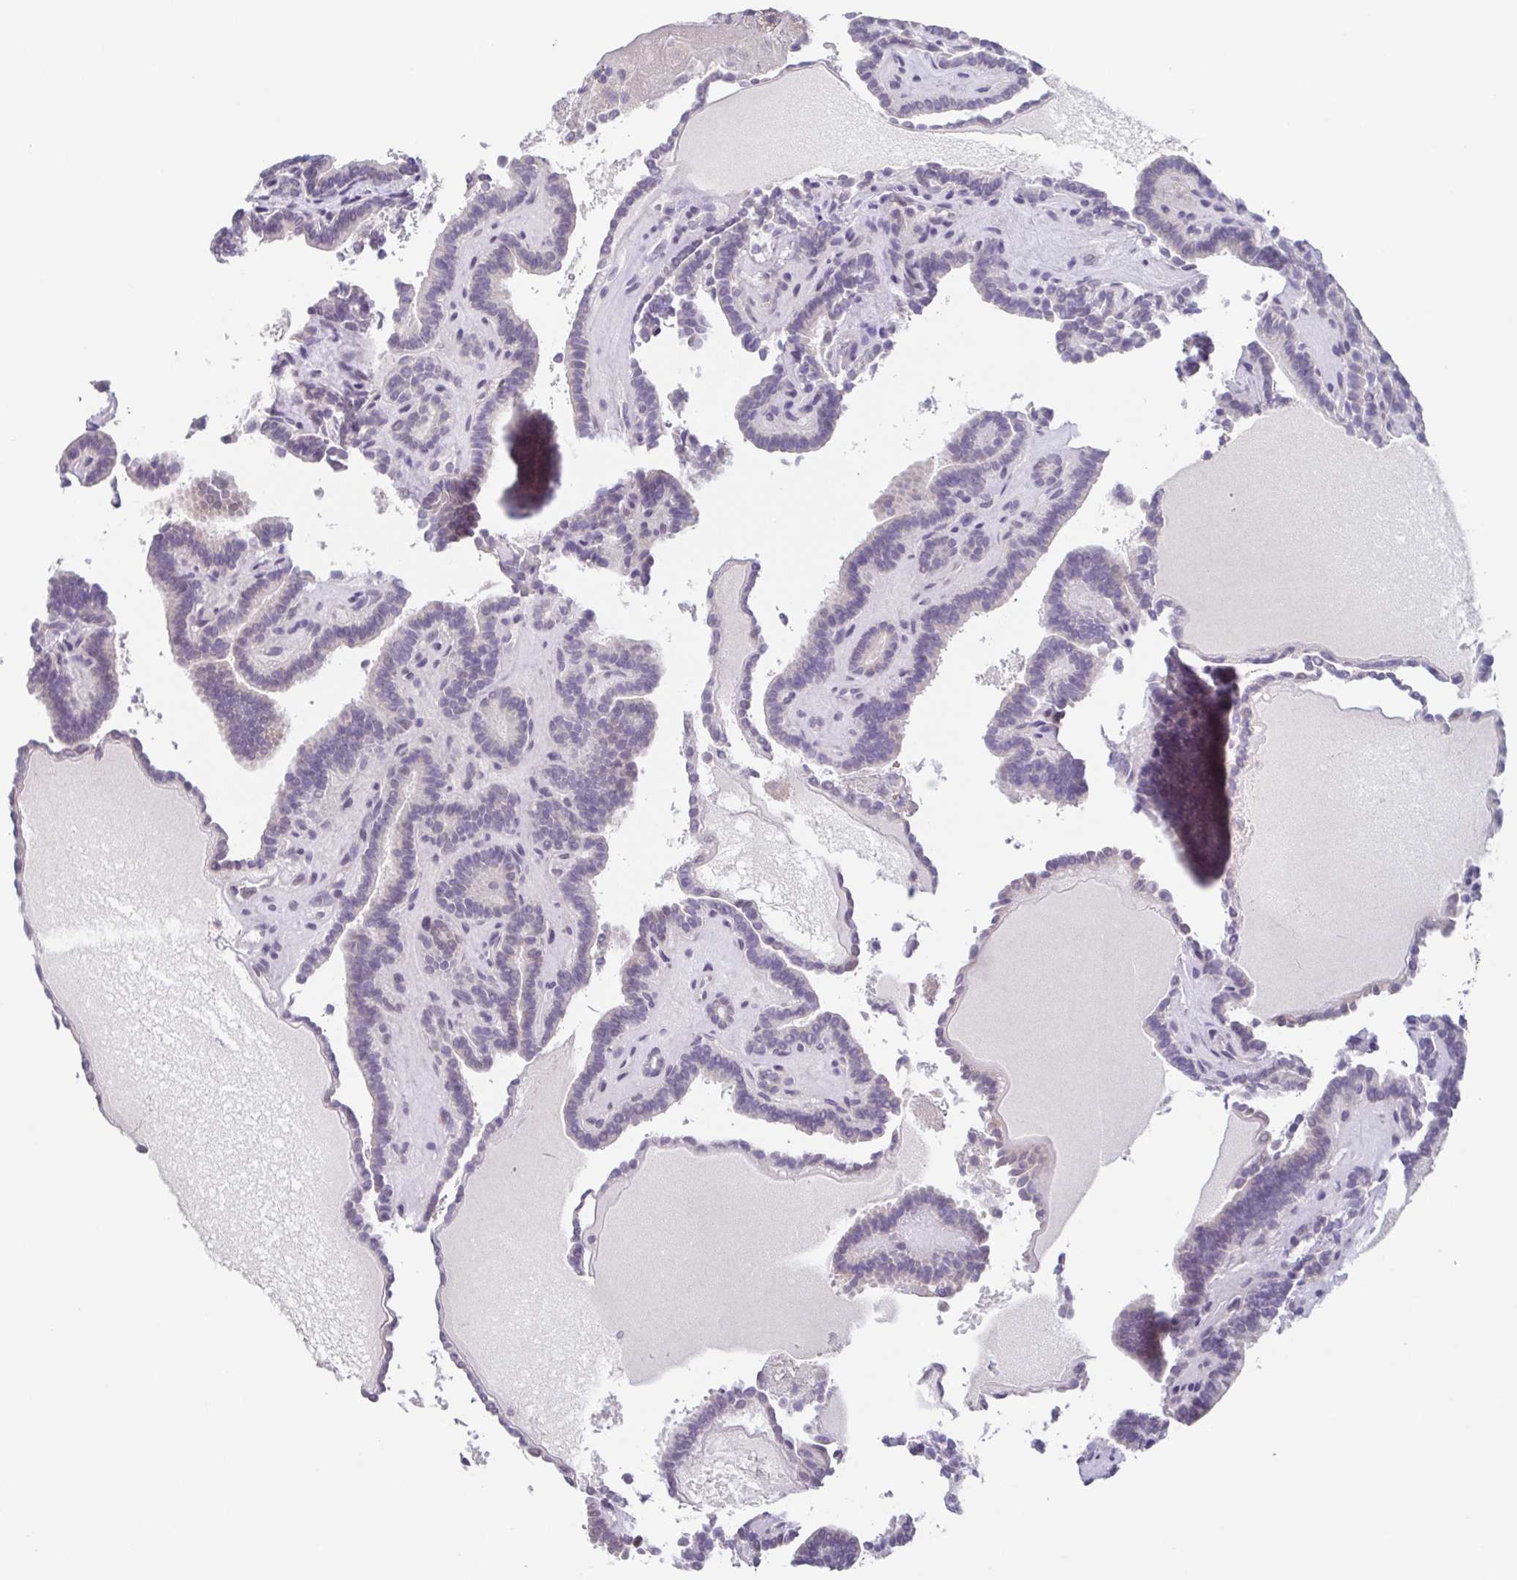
{"staining": {"intensity": "negative", "quantity": "none", "location": "none"}, "tissue": "thyroid cancer", "cell_type": "Tumor cells", "image_type": "cancer", "snomed": [{"axis": "morphology", "description": "Papillary adenocarcinoma, NOS"}, {"axis": "topography", "description": "Thyroid gland"}], "caption": "The immunohistochemistry histopathology image has no significant positivity in tumor cells of papillary adenocarcinoma (thyroid) tissue. Brightfield microscopy of immunohistochemistry (IHC) stained with DAB (3,3'-diaminobenzidine) (brown) and hematoxylin (blue), captured at high magnification.", "gene": "GHRL", "patient": {"sex": "female", "age": 21}}